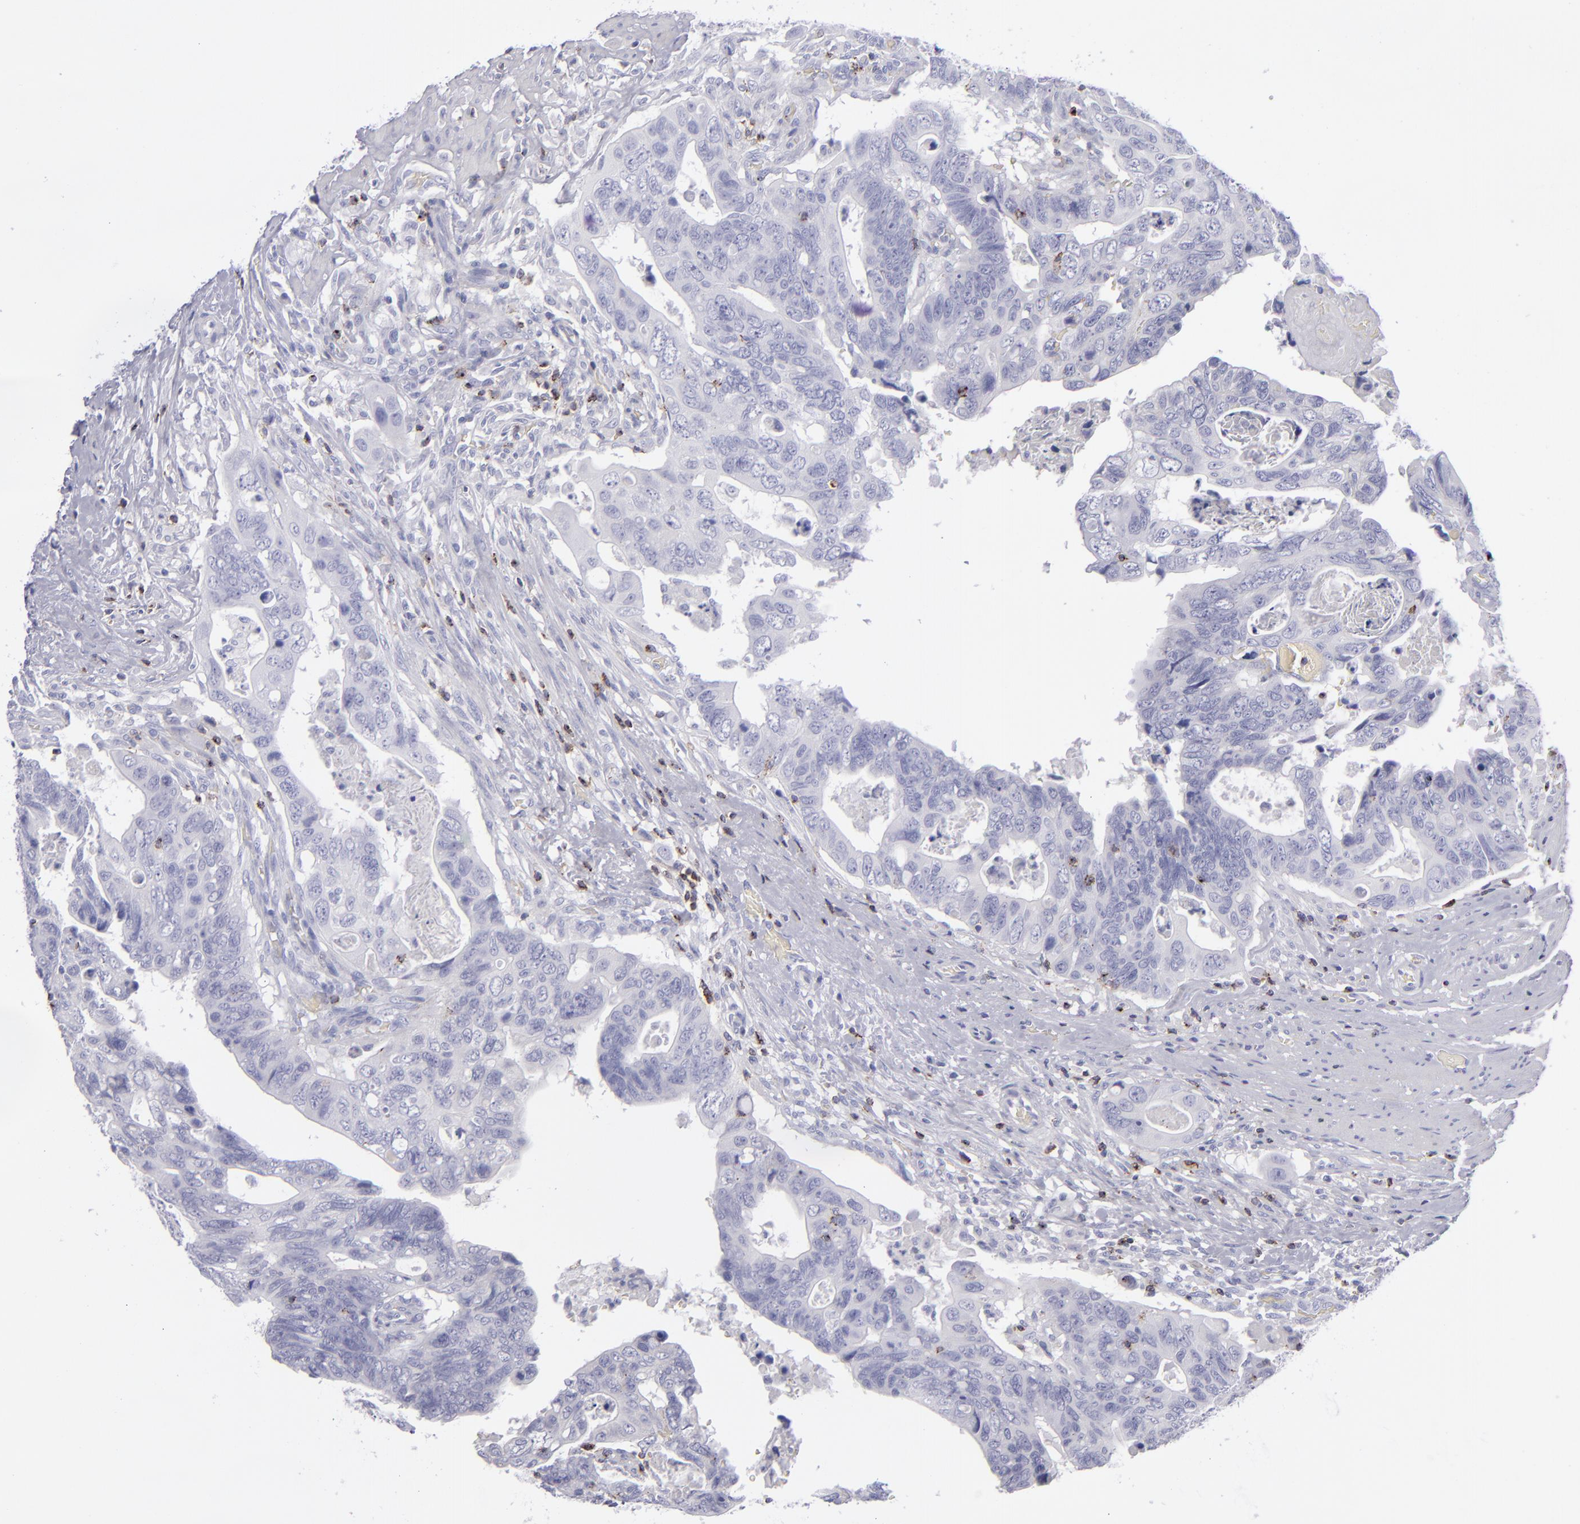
{"staining": {"intensity": "negative", "quantity": "none", "location": "none"}, "tissue": "colorectal cancer", "cell_type": "Tumor cells", "image_type": "cancer", "snomed": [{"axis": "morphology", "description": "Adenocarcinoma, NOS"}, {"axis": "topography", "description": "Rectum"}], "caption": "Protein analysis of adenocarcinoma (colorectal) shows no significant expression in tumor cells.", "gene": "CD2", "patient": {"sex": "male", "age": 53}}